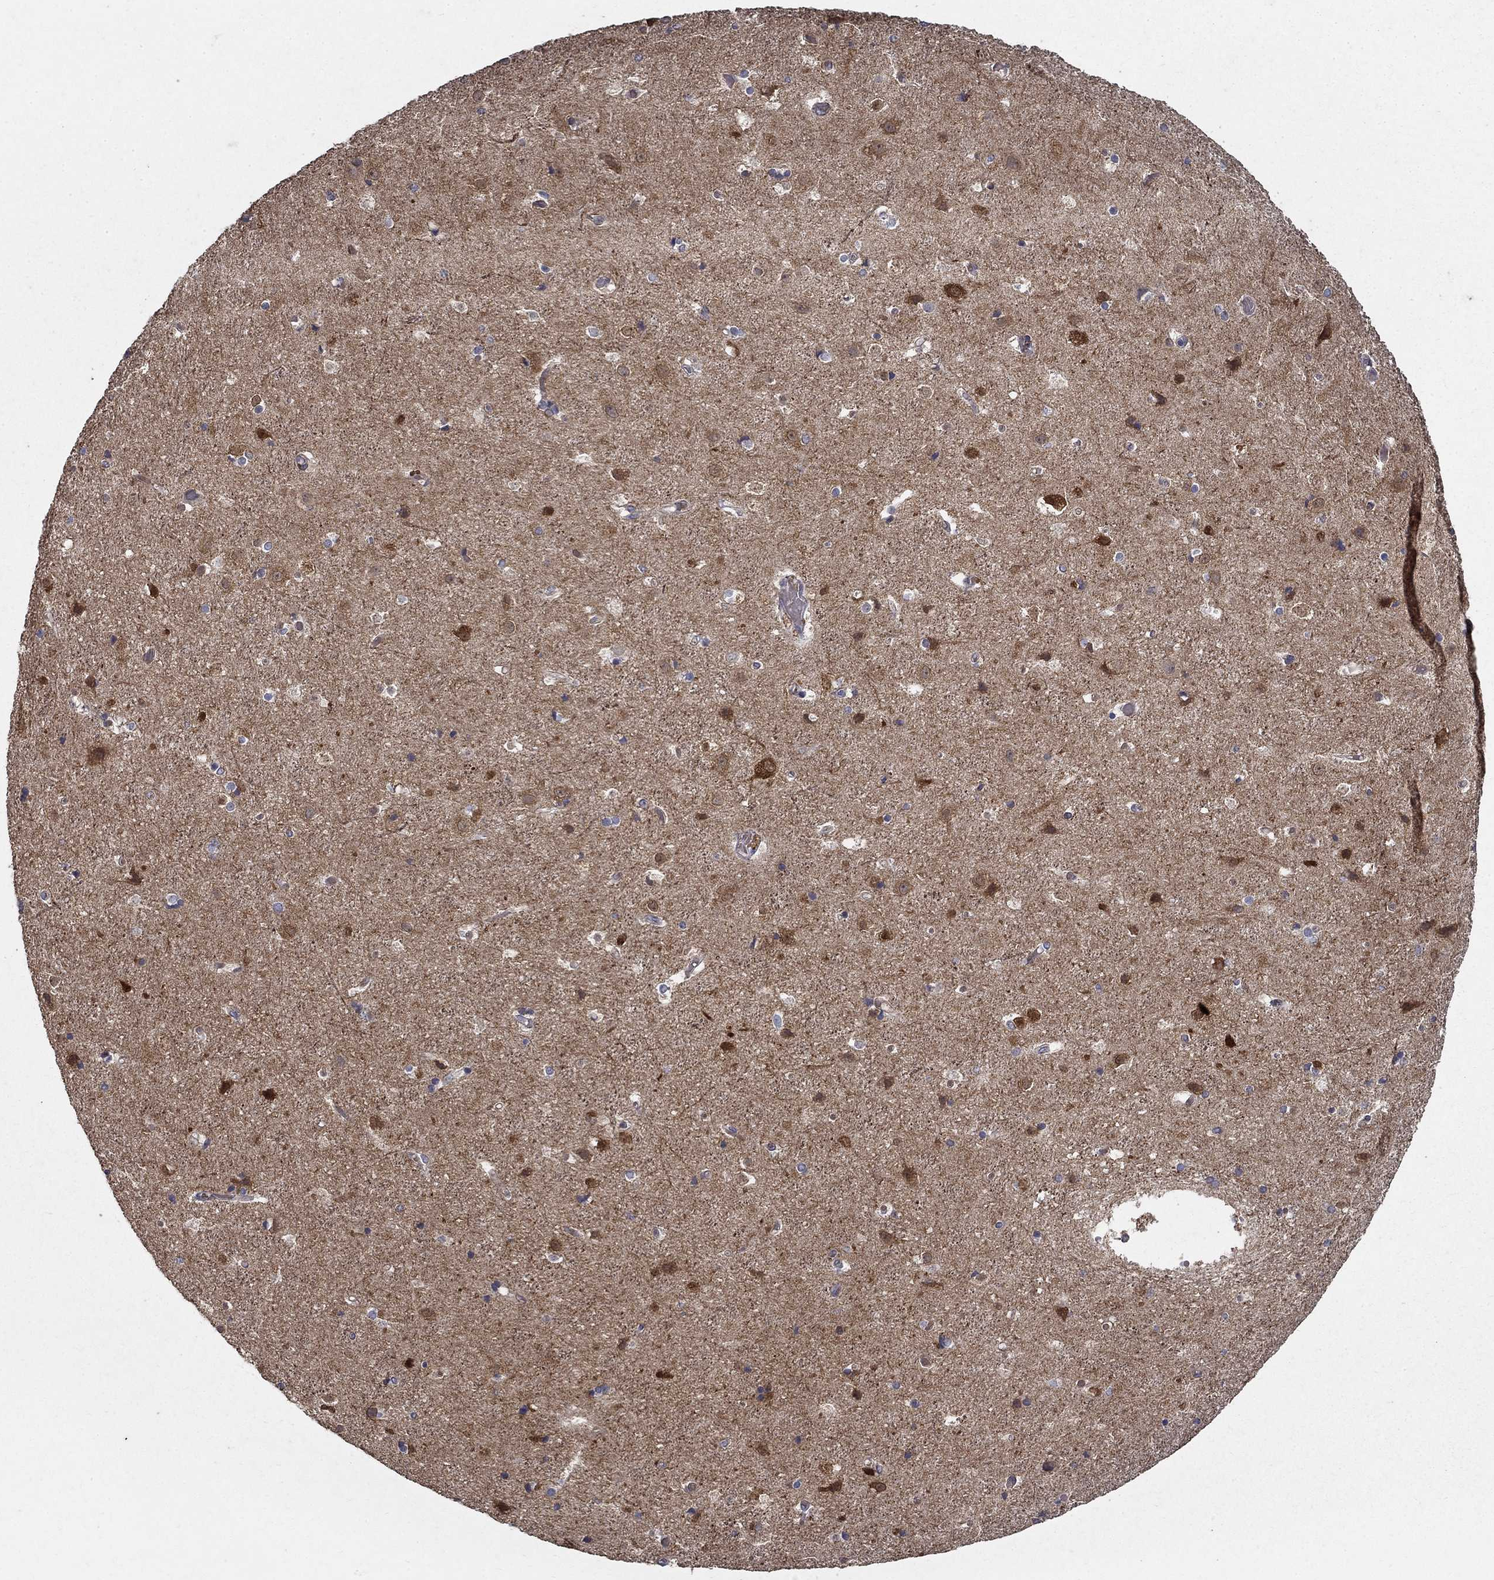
{"staining": {"intensity": "negative", "quantity": "none", "location": "none"}, "tissue": "cerebral cortex", "cell_type": "Endothelial cells", "image_type": "normal", "snomed": [{"axis": "morphology", "description": "Normal tissue, NOS"}, {"axis": "topography", "description": "Cerebral cortex"}], "caption": "This is an IHC histopathology image of normal human cerebral cortex. There is no expression in endothelial cells.", "gene": "MPP2", "patient": {"sex": "female", "age": 52}}